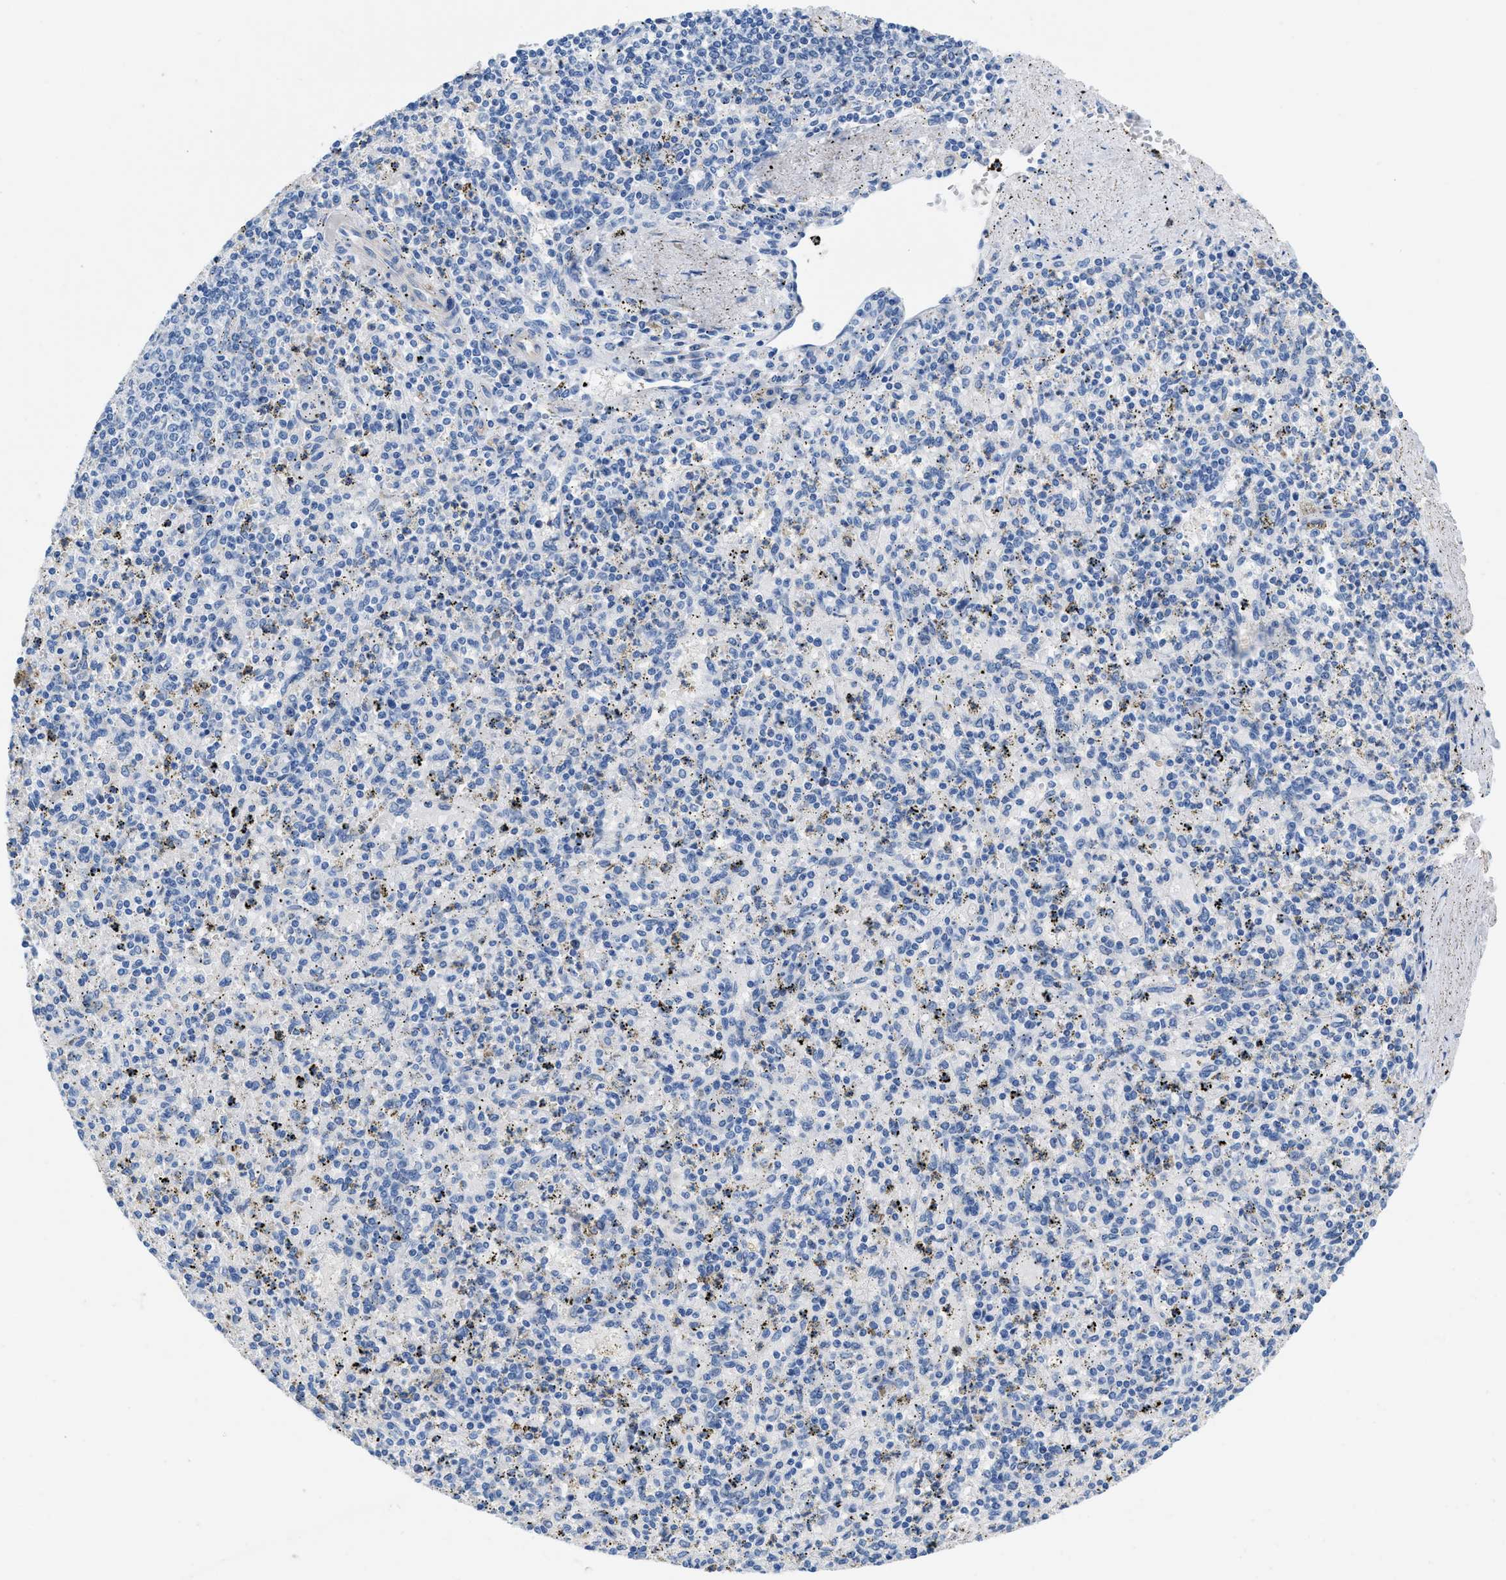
{"staining": {"intensity": "negative", "quantity": "none", "location": "none"}, "tissue": "spleen", "cell_type": "Cells in red pulp", "image_type": "normal", "snomed": [{"axis": "morphology", "description": "Normal tissue, NOS"}, {"axis": "topography", "description": "Spleen"}], "caption": "This micrograph is of unremarkable spleen stained with IHC to label a protein in brown with the nuclei are counter-stained blue. There is no expression in cells in red pulp. (Brightfield microscopy of DAB IHC at high magnification).", "gene": "SLFN13", "patient": {"sex": "male", "age": 72}}